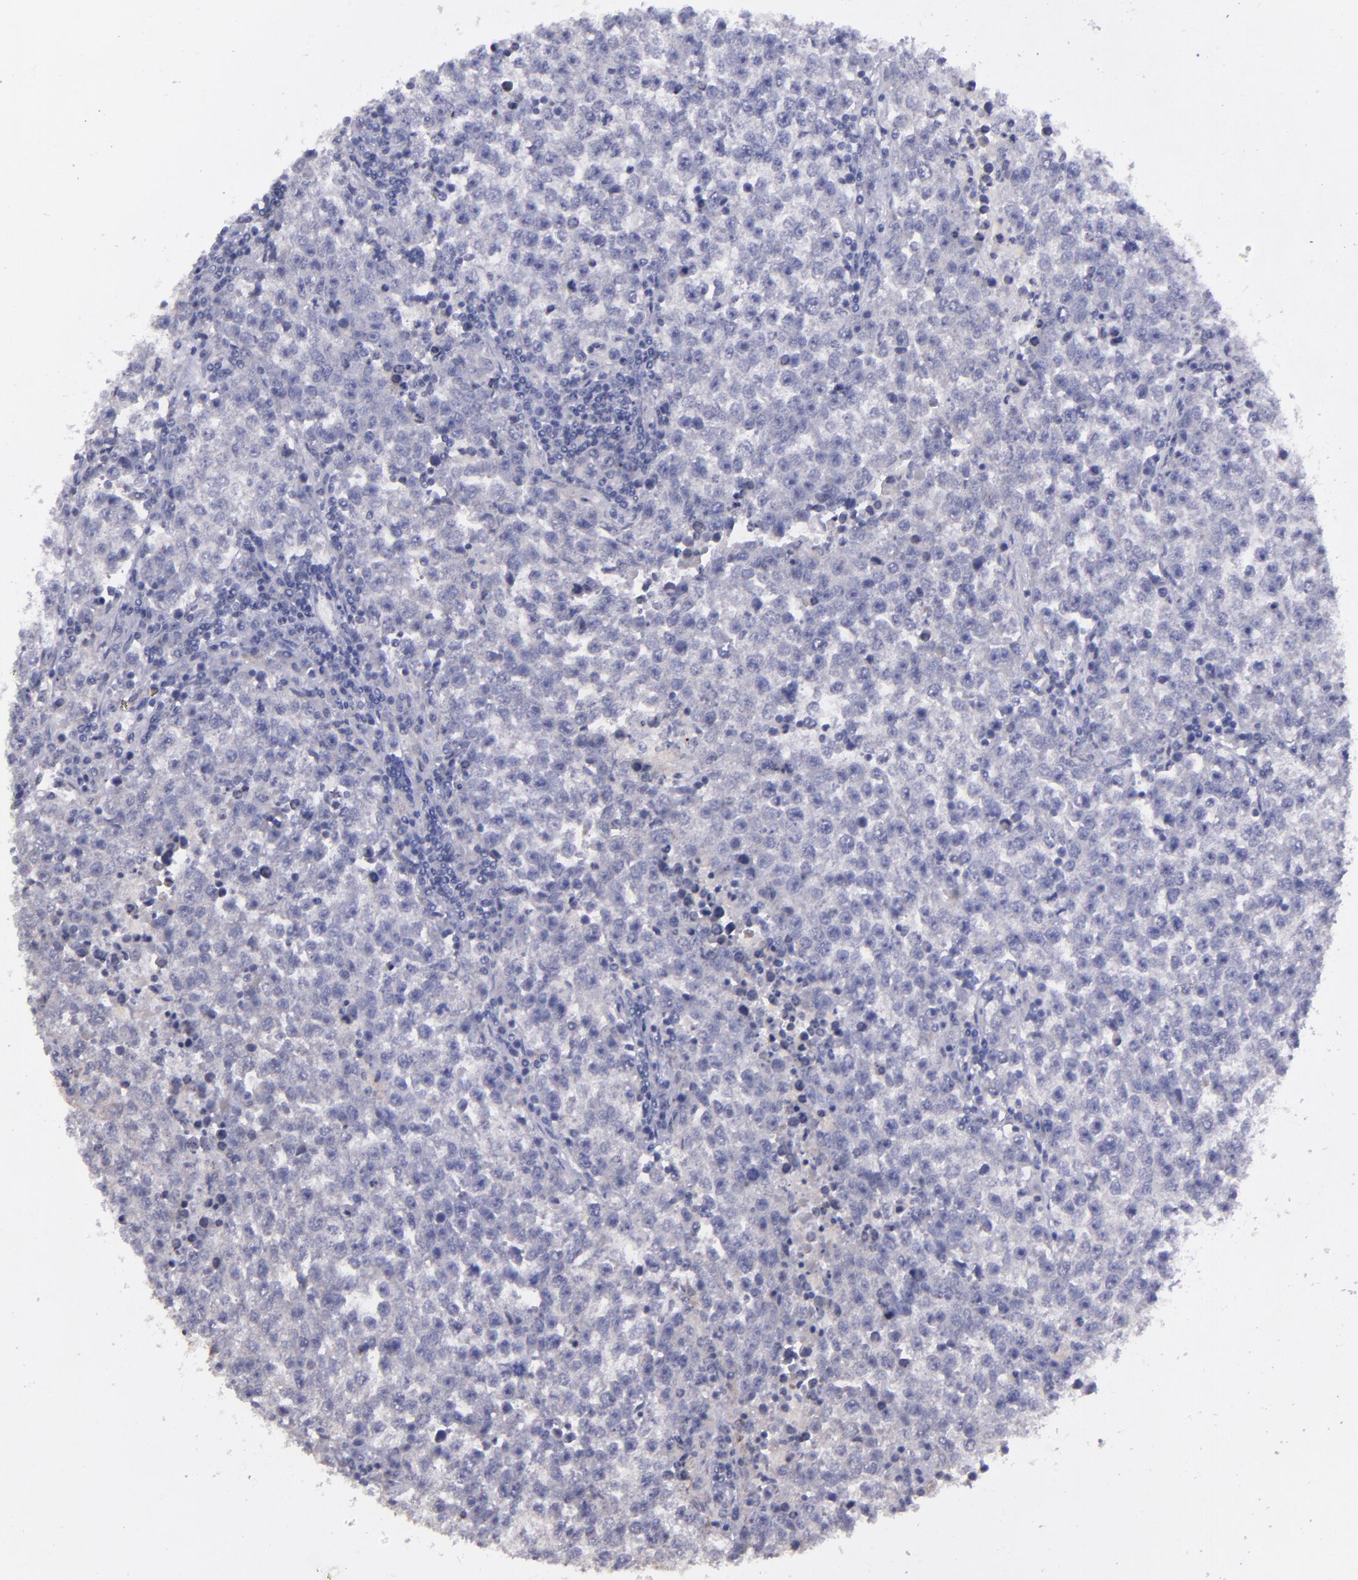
{"staining": {"intensity": "negative", "quantity": "none", "location": "none"}, "tissue": "testis cancer", "cell_type": "Tumor cells", "image_type": "cancer", "snomed": [{"axis": "morphology", "description": "Seminoma, NOS"}, {"axis": "topography", "description": "Testis"}], "caption": "This is a histopathology image of immunohistochemistry staining of seminoma (testis), which shows no expression in tumor cells.", "gene": "MASP1", "patient": {"sex": "male", "age": 36}}